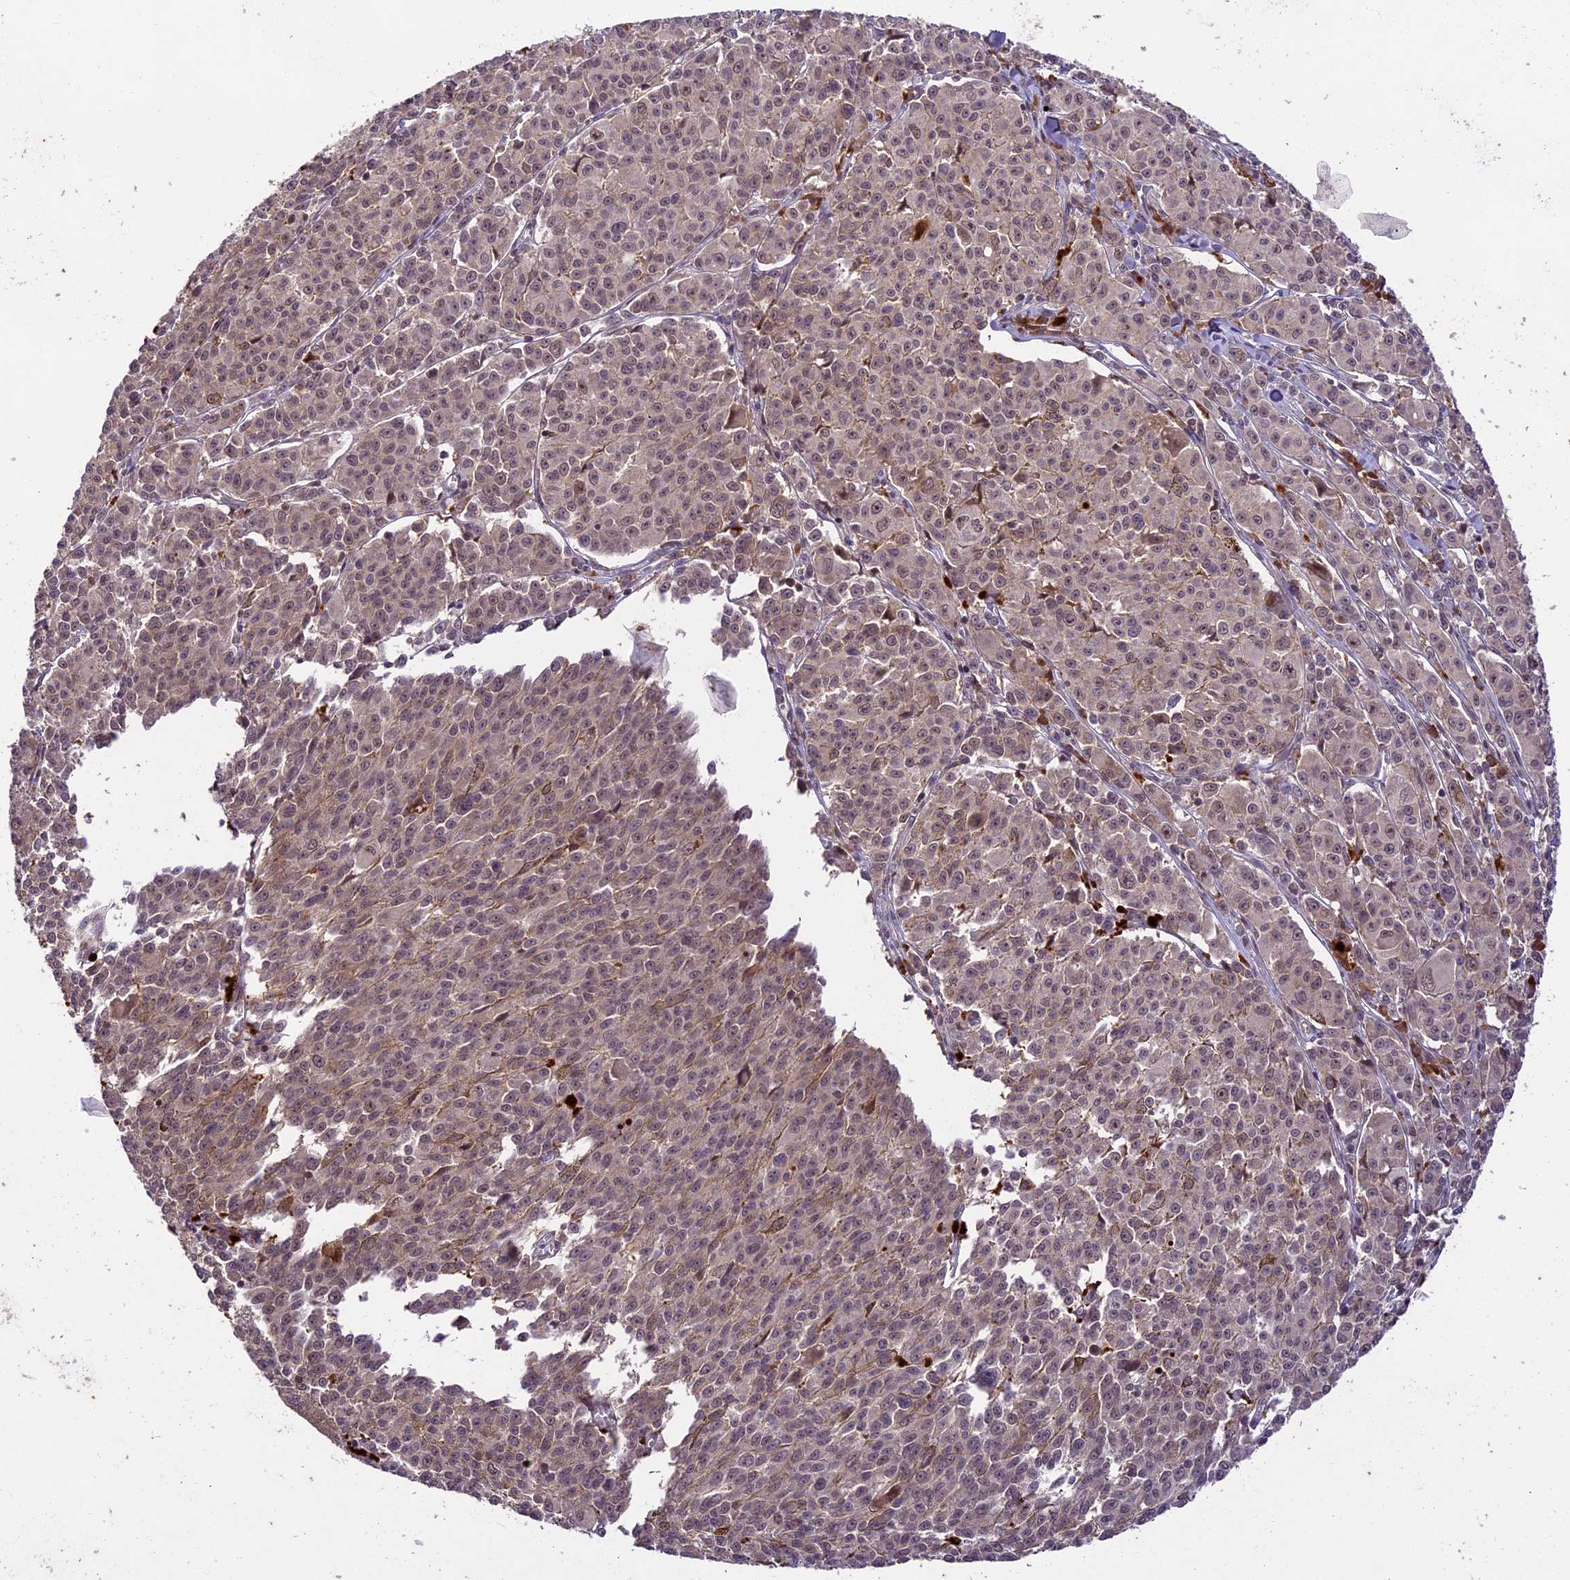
{"staining": {"intensity": "weak", "quantity": "25%-75%", "location": "cytoplasmic/membranous"}, "tissue": "melanoma", "cell_type": "Tumor cells", "image_type": "cancer", "snomed": [{"axis": "morphology", "description": "Malignant melanoma, NOS"}, {"axis": "topography", "description": "Skin"}], "caption": "Immunohistochemical staining of melanoma shows low levels of weak cytoplasmic/membranous protein positivity in approximately 25%-75% of tumor cells. The protein of interest is shown in brown color, while the nuclei are stained blue.", "gene": "ATP10A", "patient": {"sex": "female", "age": 52}}